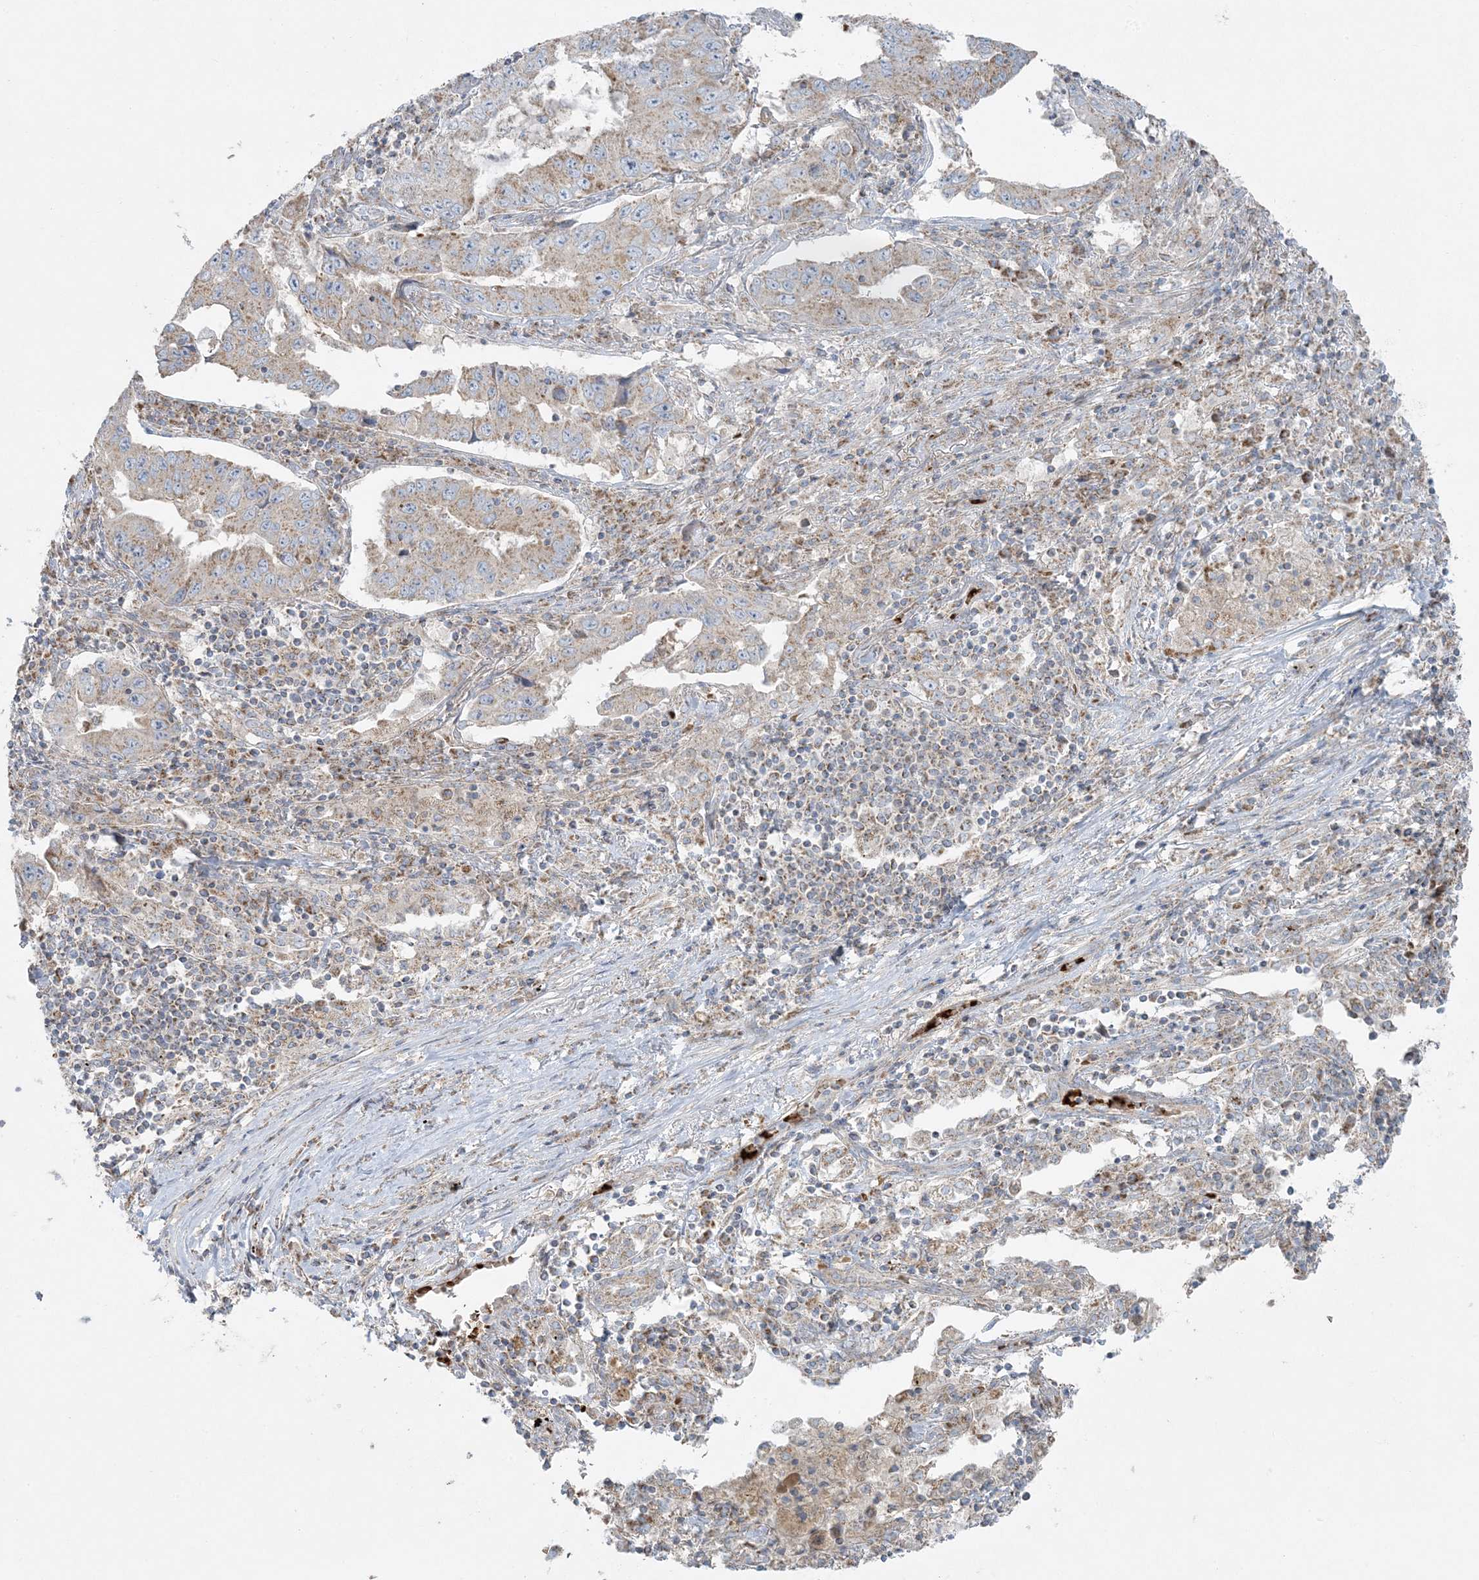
{"staining": {"intensity": "weak", "quantity": "25%-75%", "location": "cytoplasmic/membranous"}, "tissue": "lung cancer", "cell_type": "Tumor cells", "image_type": "cancer", "snomed": [{"axis": "morphology", "description": "Adenocarcinoma, NOS"}, {"axis": "topography", "description": "Lung"}], "caption": "Immunohistochemical staining of lung adenocarcinoma shows low levels of weak cytoplasmic/membranous protein staining in about 25%-75% of tumor cells. (DAB (3,3'-diaminobenzidine) = brown stain, brightfield microscopy at high magnification).", "gene": "PIK3R4", "patient": {"sex": "female", "age": 51}}